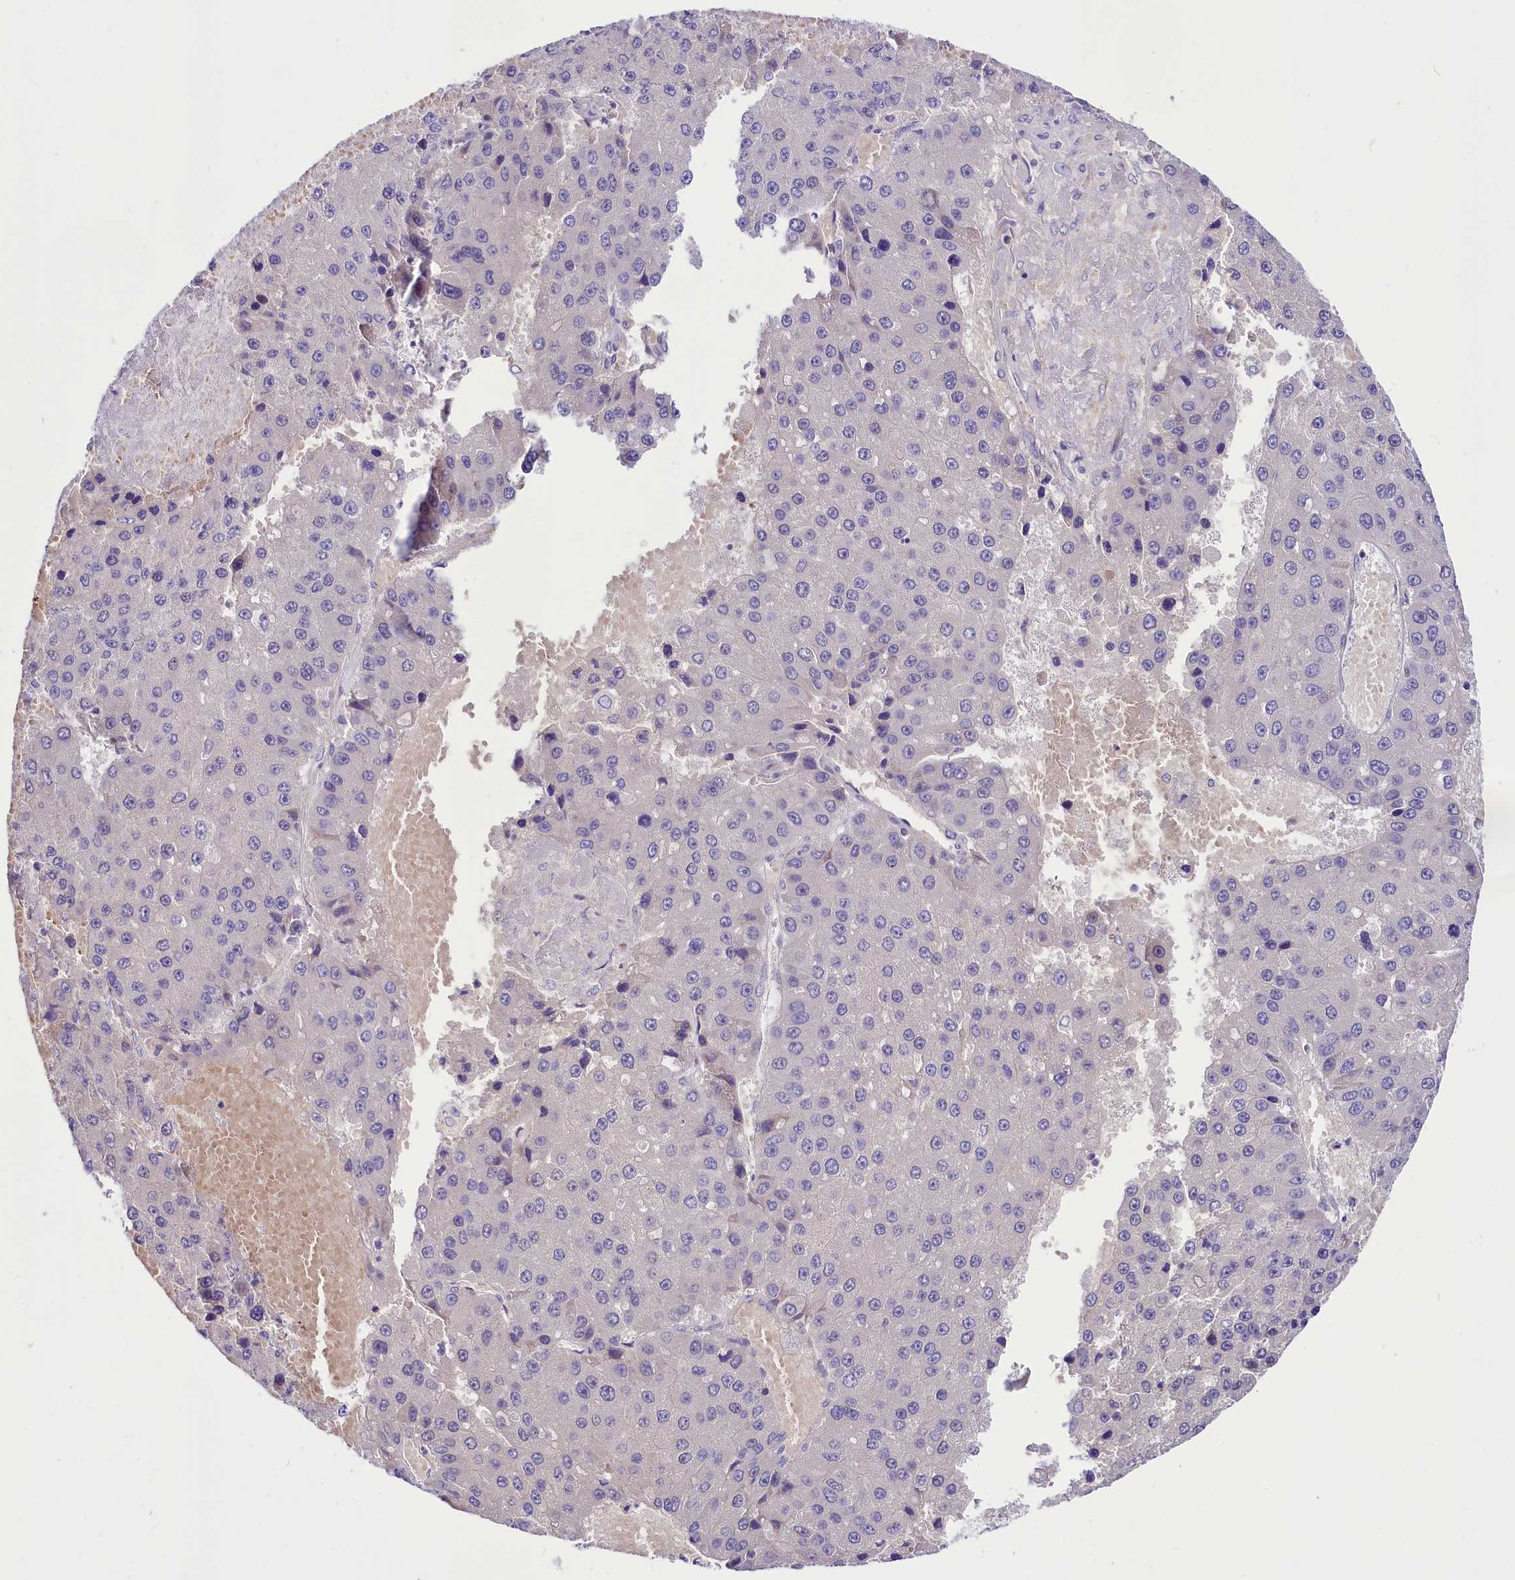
{"staining": {"intensity": "negative", "quantity": "none", "location": "none"}, "tissue": "liver cancer", "cell_type": "Tumor cells", "image_type": "cancer", "snomed": [{"axis": "morphology", "description": "Carcinoma, Hepatocellular, NOS"}, {"axis": "topography", "description": "Liver"}], "caption": "Micrograph shows no significant protein staining in tumor cells of liver hepatocellular carcinoma. Brightfield microscopy of immunohistochemistry (IHC) stained with DAB (brown) and hematoxylin (blue), captured at high magnification.", "gene": "ABHD5", "patient": {"sex": "female", "age": 73}}